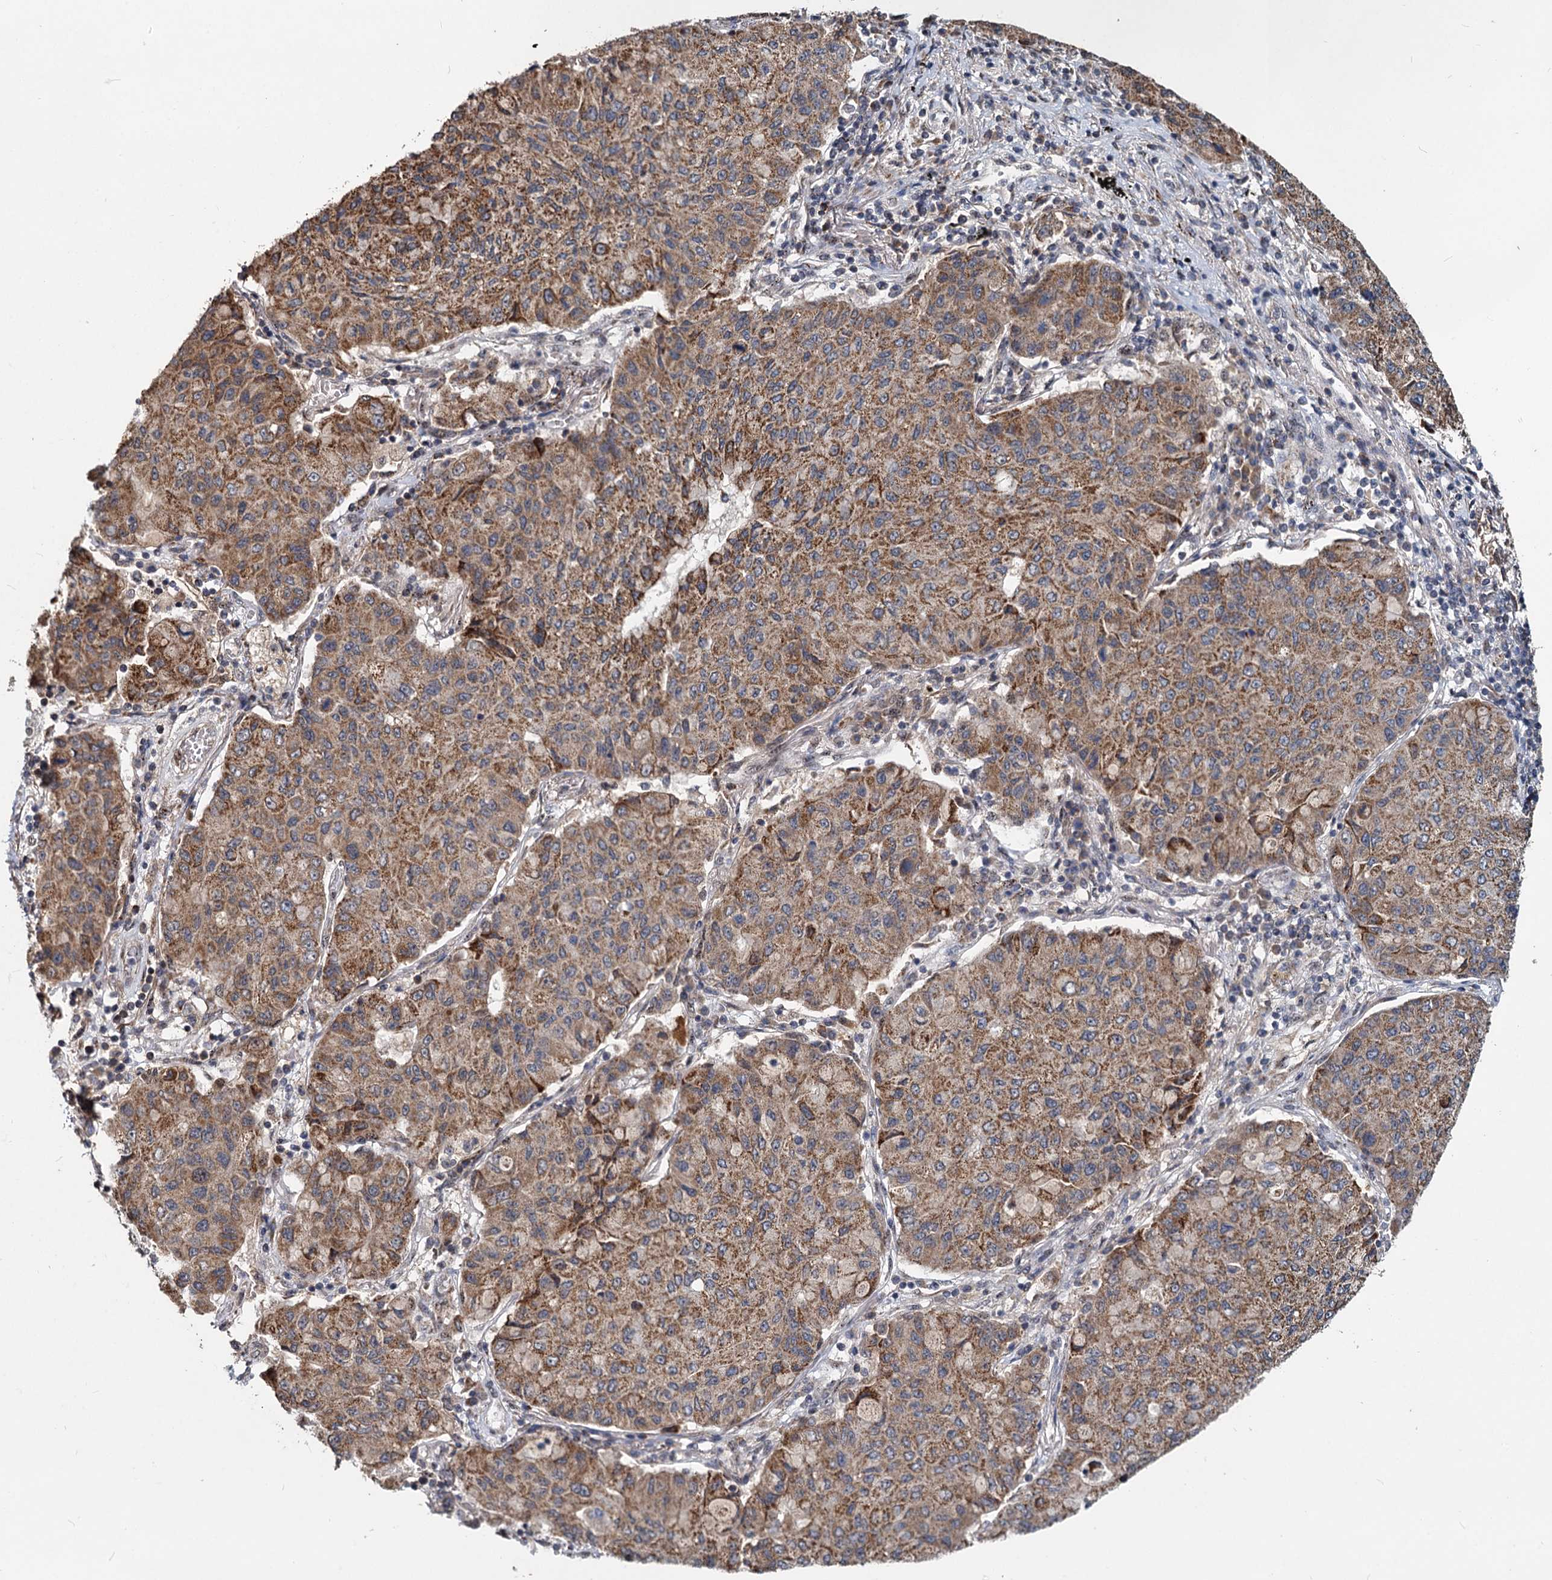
{"staining": {"intensity": "moderate", "quantity": ">75%", "location": "cytoplasmic/membranous"}, "tissue": "lung cancer", "cell_type": "Tumor cells", "image_type": "cancer", "snomed": [{"axis": "morphology", "description": "Squamous cell carcinoma, NOS"}, {"axis": "topography", "description": "Lung"}], "caption": "An immunohistochemistry micrograph of tumor tissue is shown. Protein staining in brown labels moderate cytoplasmic/membranous positivity in lung cancer within tumor cells.", "gene": "RITA1", "patient": {"sex": "male", "age": 74}}